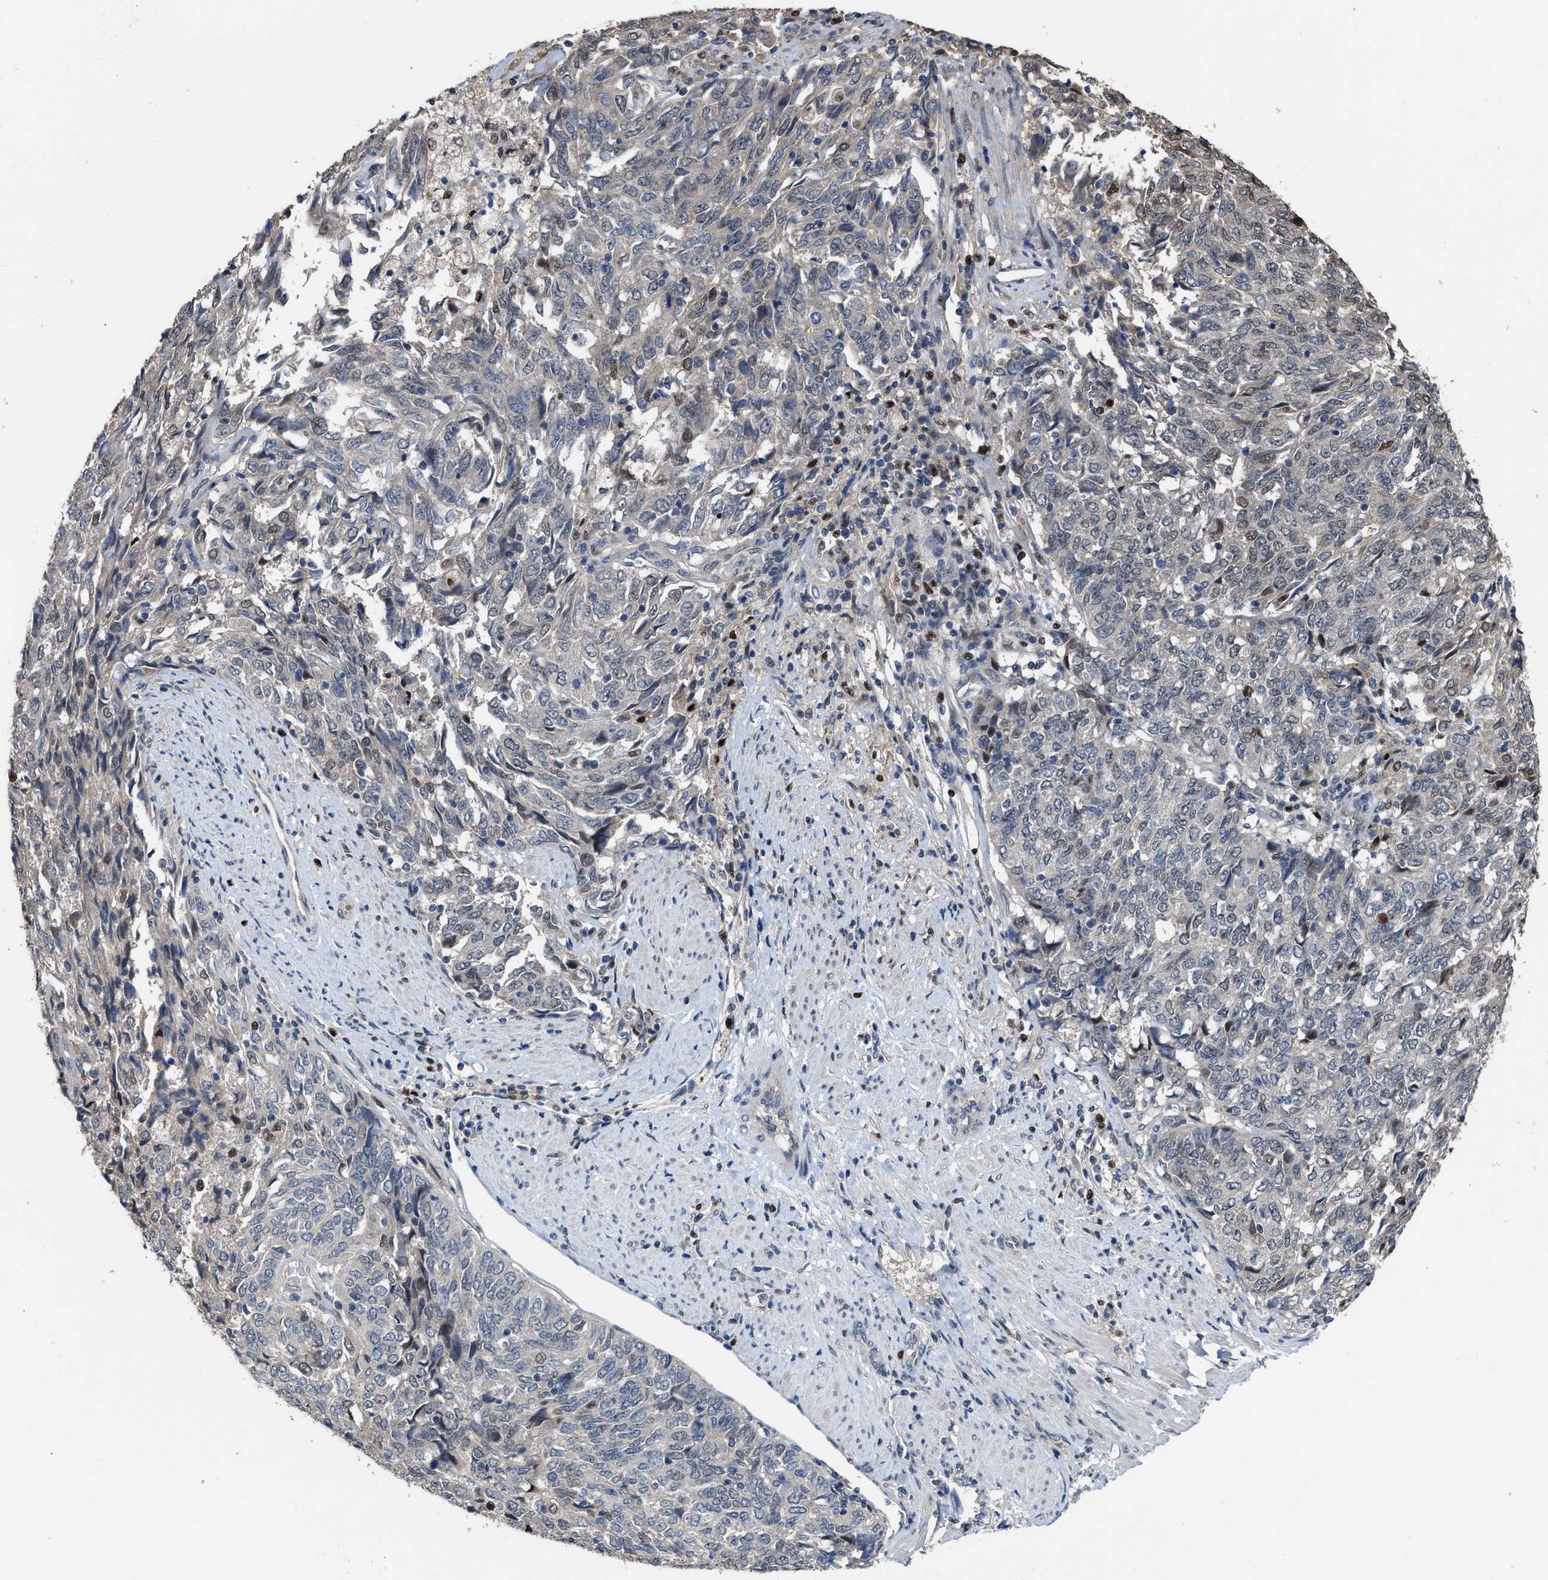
{"staining": {"intensity": "moderate", "quantity": "<25%", "location": "nuclear"}, "tissue": "endometrial cancer", "cell_type": "Tumor cells", "image_type": "cancer", "snomed": [{"axis": "morphology", "description": "Adenocarcinoma, NOS"}, {"axis": "topography", "description": "Endometrium"}], "caption": "A histopathology image of endometrial cancer stained for a protein reveals moderate nuclear brown staining in tumor cells.", "gene": "ZNF20", "patient": {"sex": "female", "age": 80}}